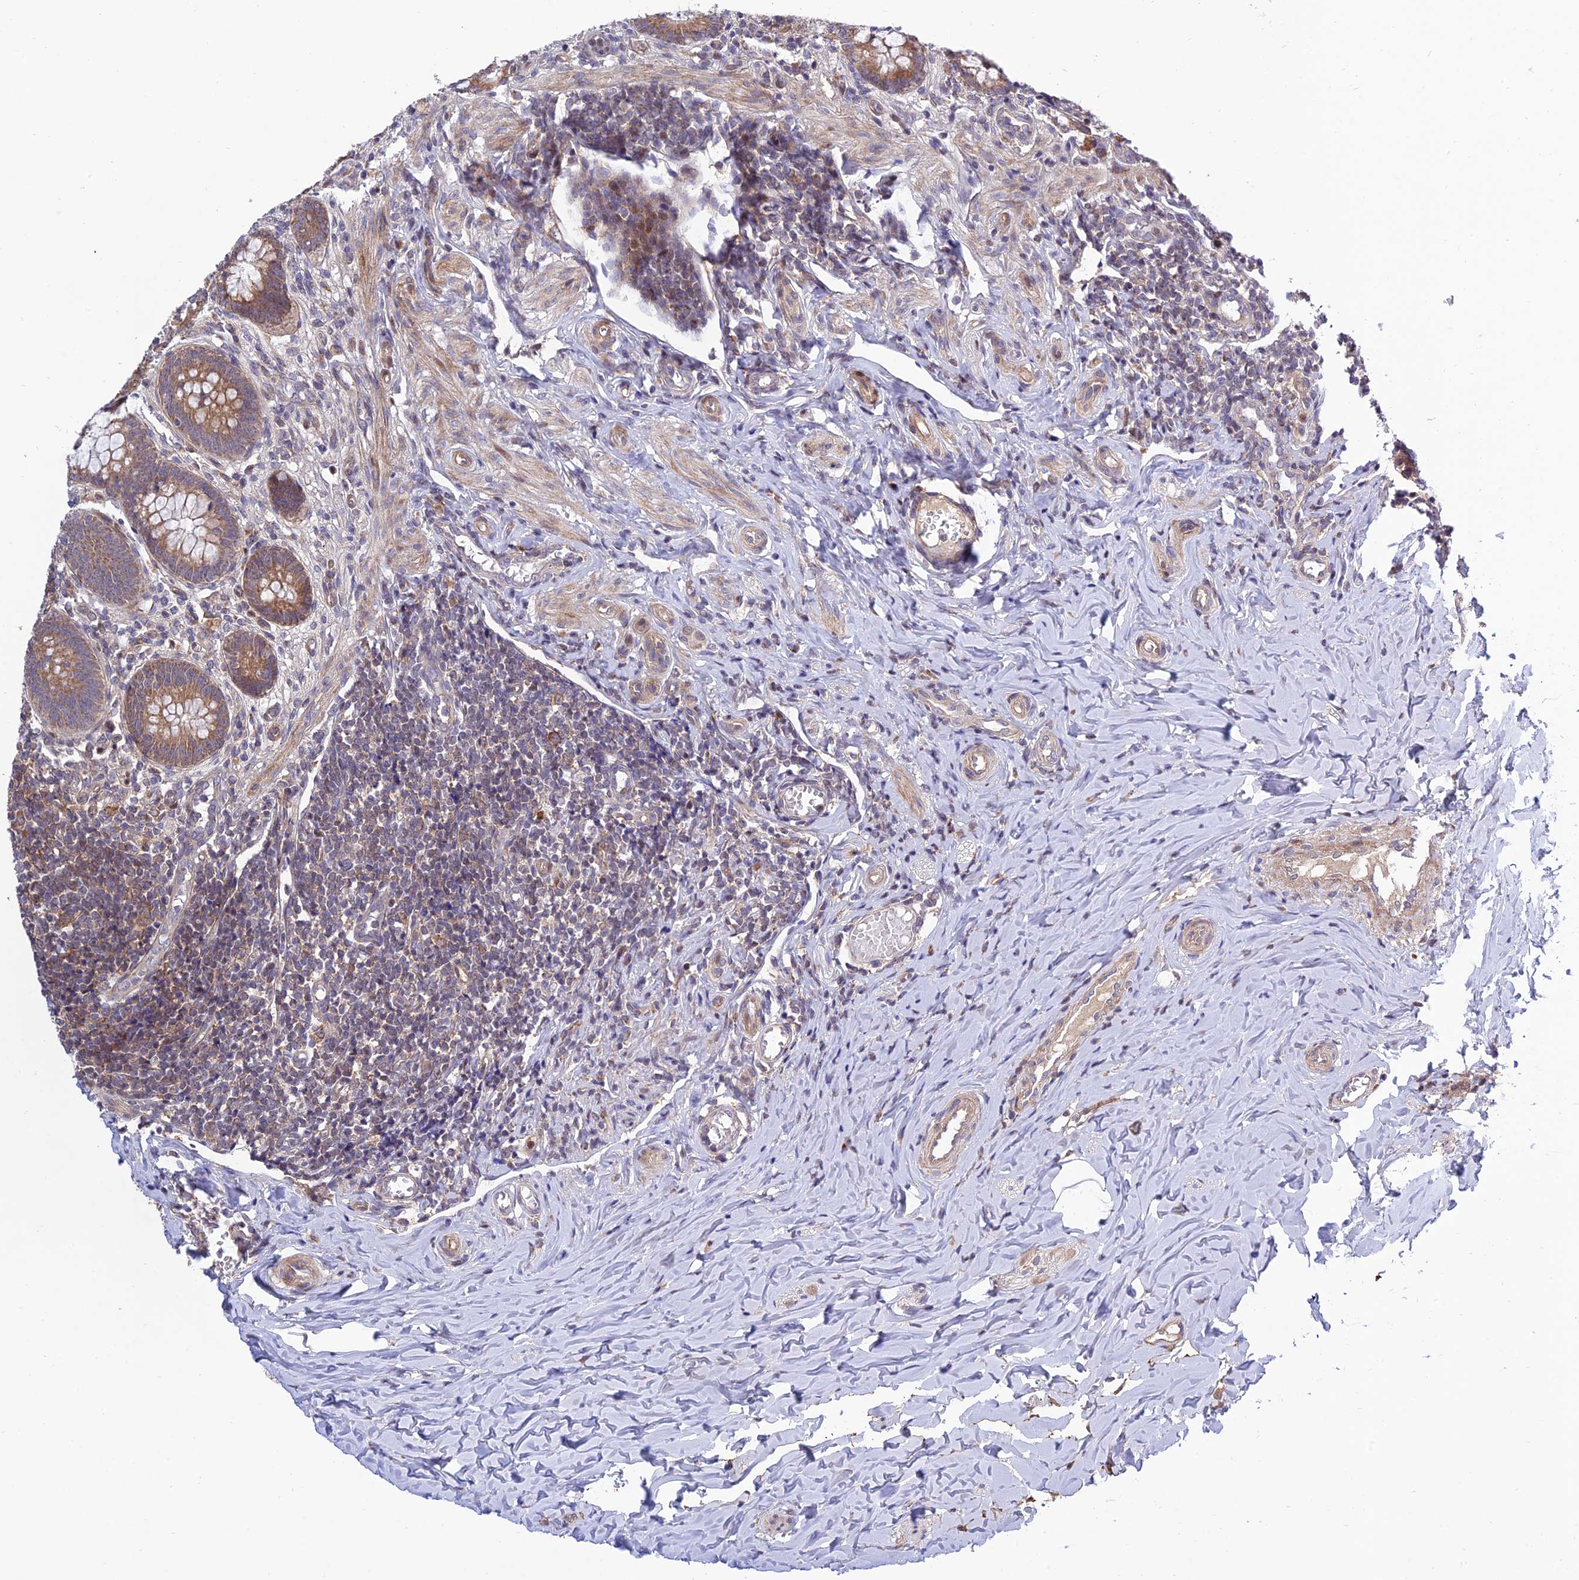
{"staining": {"intensity": "moderate", "quantity": ">75%", "location": "cytoplasmic/membranous"}, "tissue": "appendix", "cell_type": "Glandular cells", "image_type": "normal", "snomed": [{"axis": "morphology", "description": "Normal tissue, NOS"}, {"axis": "topography", "description": "Appendix"}], "caption": "A histopathology image of human appendix stained for a protein displays moderate cytoplasmic/membranous brown staining in glandular cells. The staining was performed using DAB, with brown indicating positive protein expression. Nuclei are stained blue with hematoxylin.", "gene": "PLEKHG2", "patient": {"sex": "female", "age": 33}}